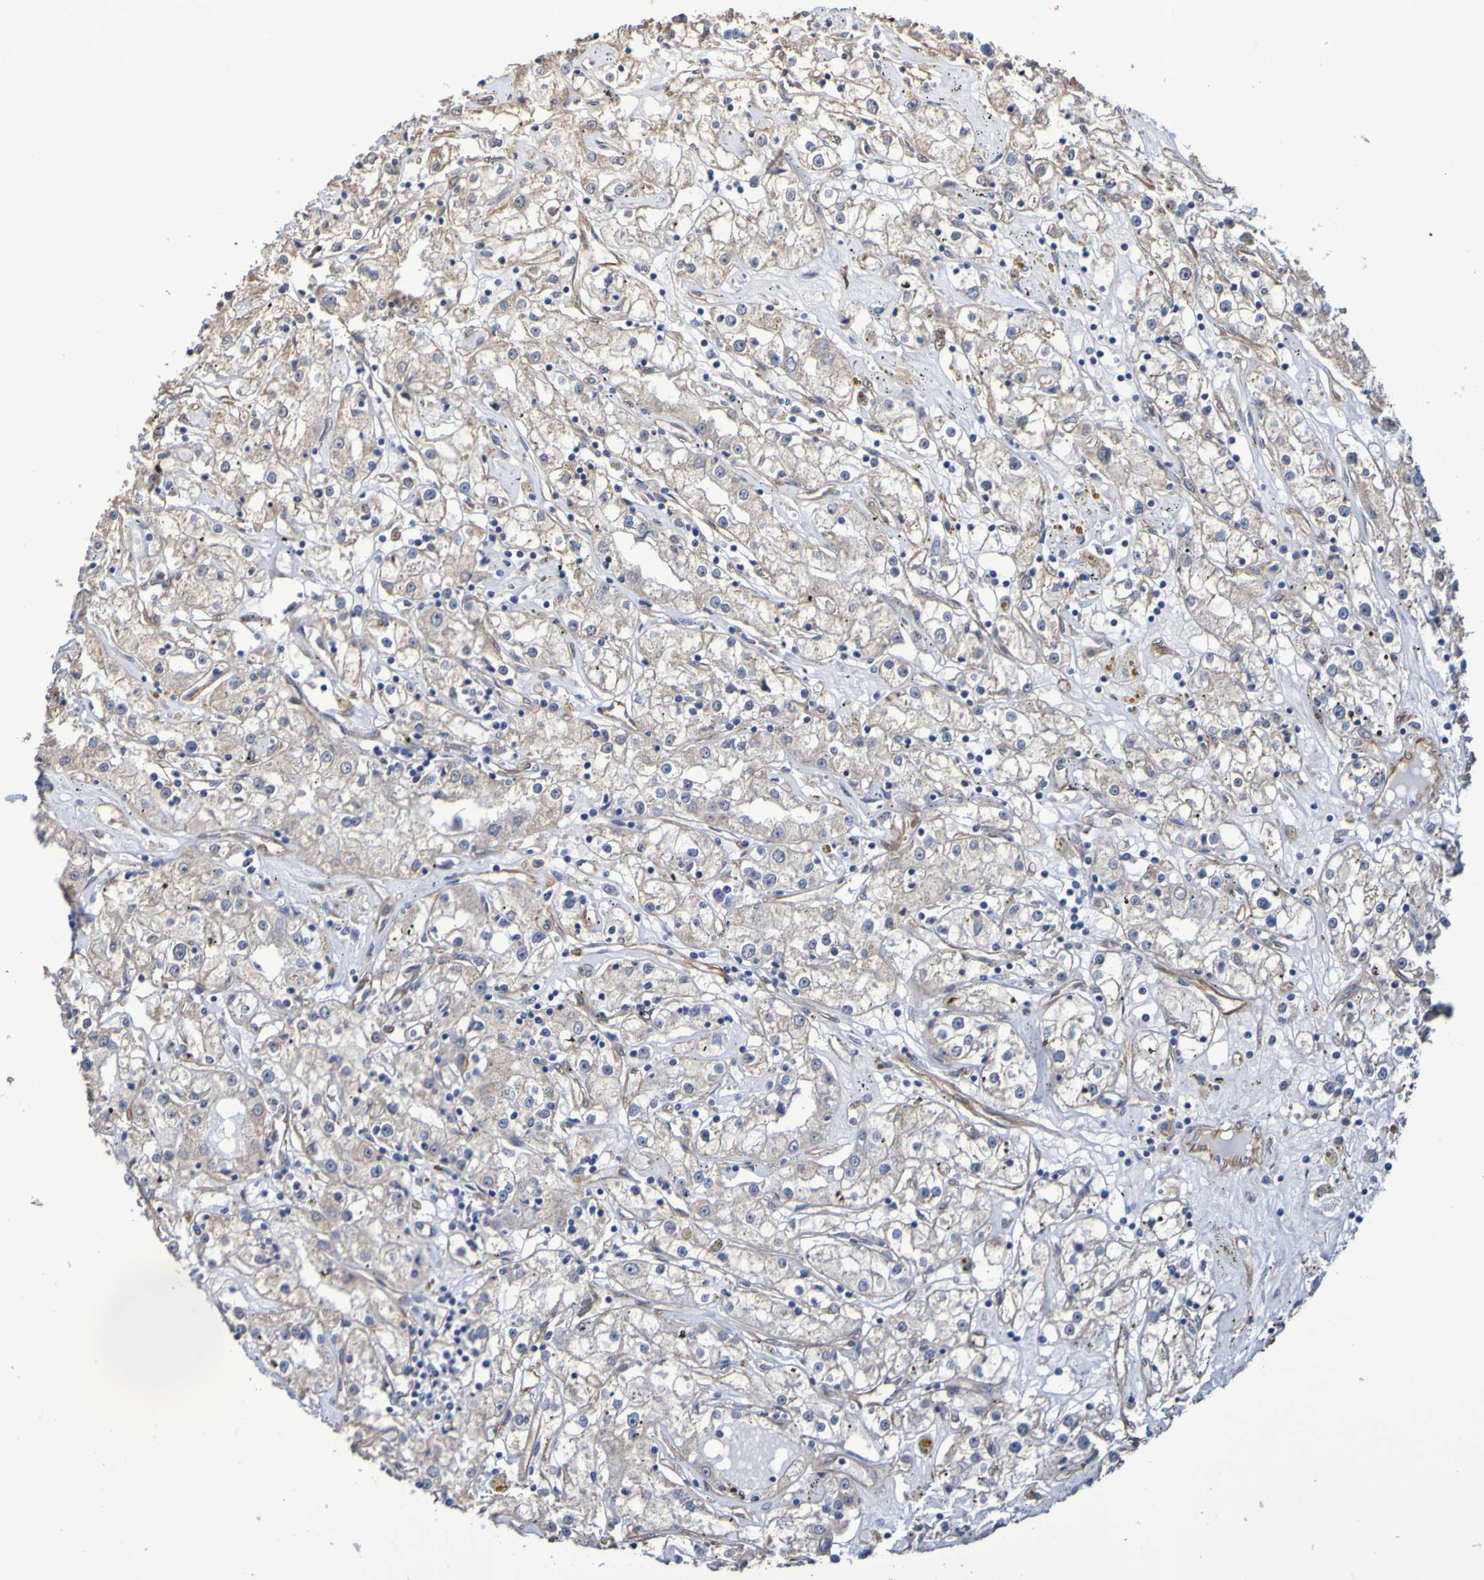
{"staining": {"intensity": "weak", "quantity": "25%-75%", "location": "cytoplasmic/membranous"}, "tissue": "renal cancer", "cell_type": "Tumor cells", "image_type": "cancer", "snomed": [{"axis": "morphology", "description": "Adenocarcinoma, NOS"}, {"axis": "topography", "description": "Kidney"}], "caption": "This photomicrograph reveals immunohistochemistry (IHC) staining of renal cancer (adenocarcinoma), with low weak cytoplasmic/membranous expression in approximately 25%-75% of tumor cells.", "gene": "ELMOD3", "patient": {"sex": "male", "age": 56}}